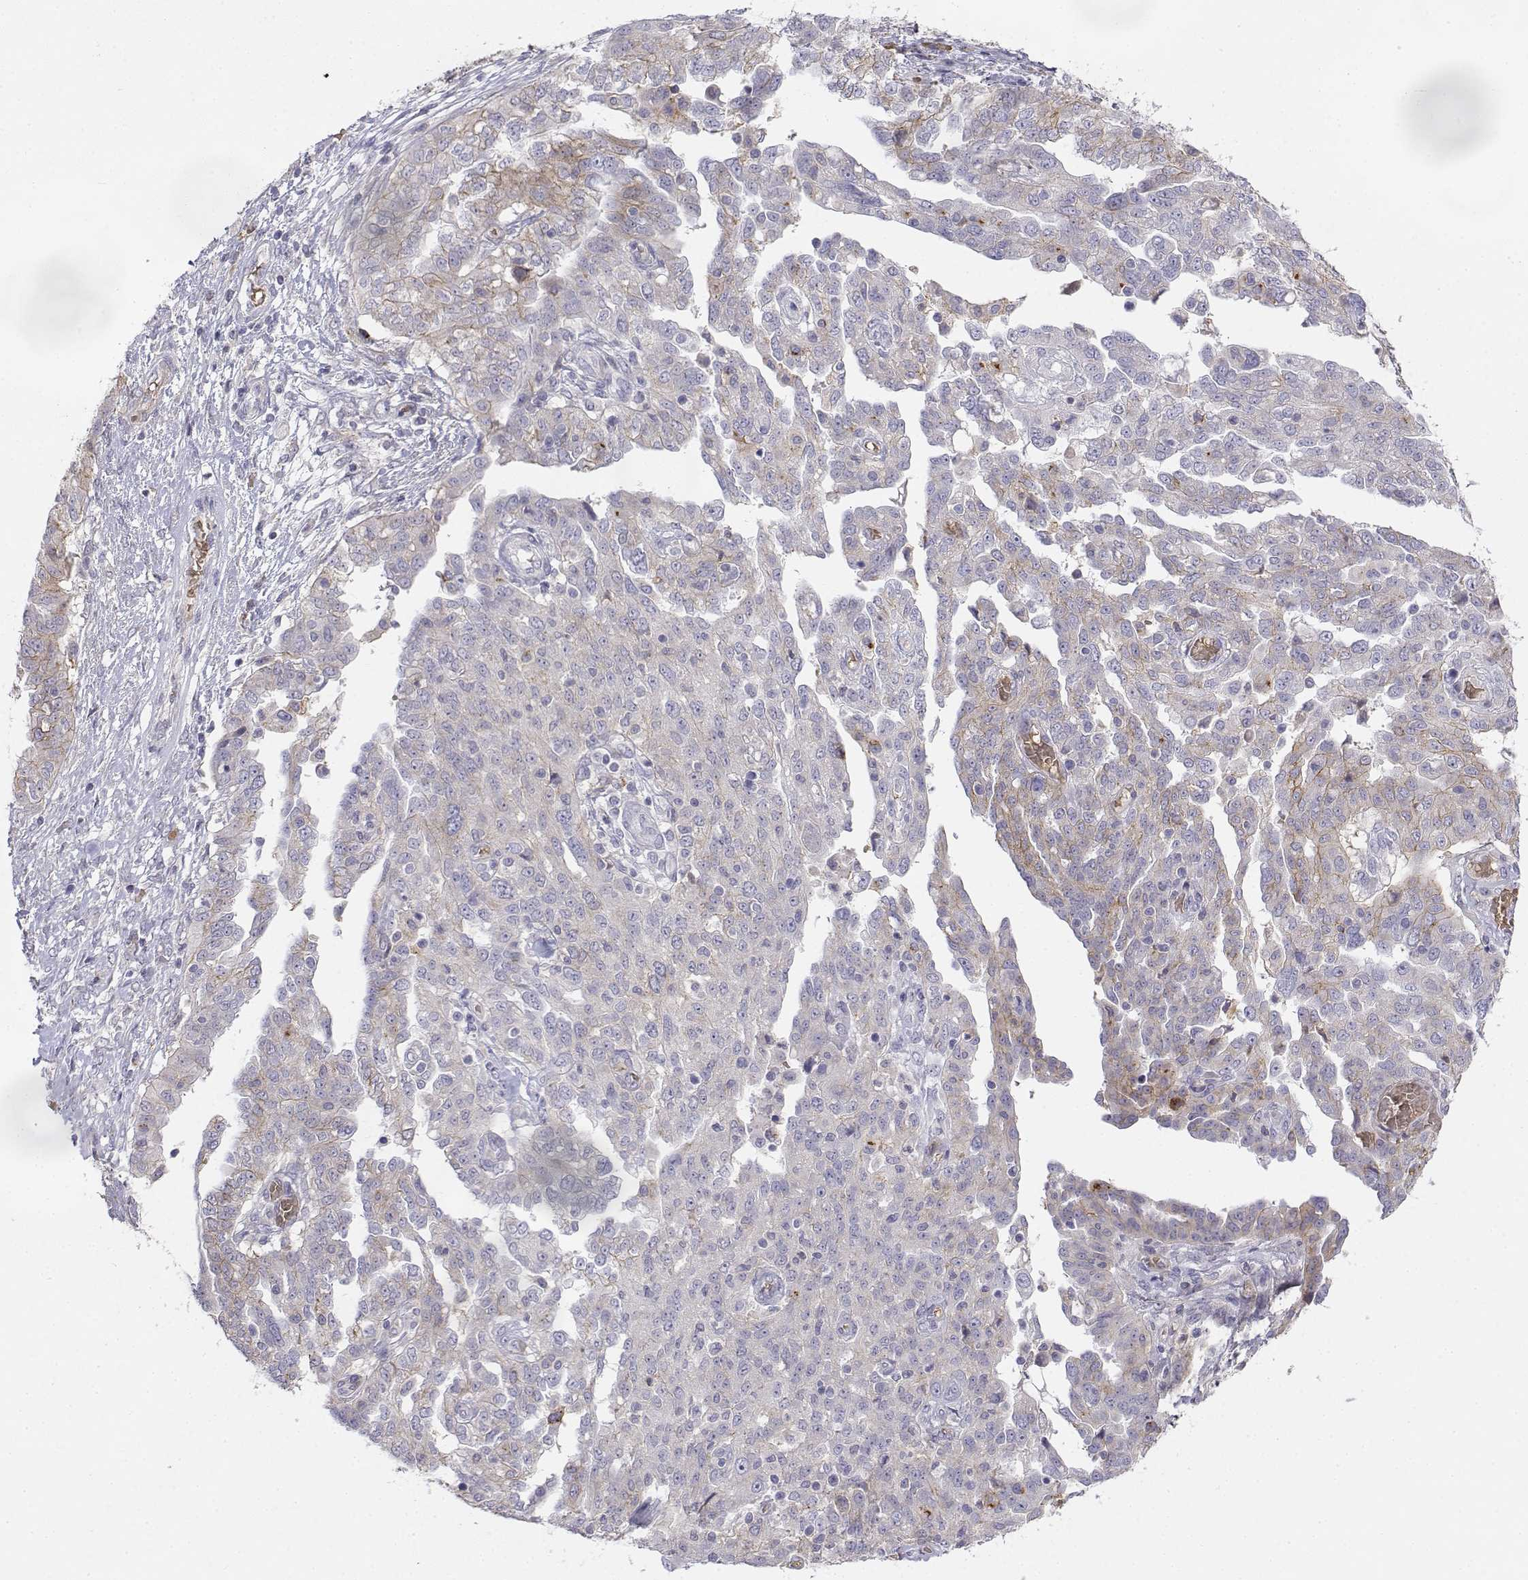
{"staining": {"intensity": "negative", "quantity": "none", "location": "none"}, "tissue": "ovarian cancer", "cell_type": "Tumor cells", "image_type": "cancer", "snomed": [{"axis": "morphology", "description": "Cystadenocarcinoma, serous, NOS"}, {"axis": "topography", "description": "Ovary"}], "caption": "IHC of human ovarian serous cystadenocarcinoma displays no positivity in tumor cells.", "gene": "CADM1", "patient": {"sex": "female", "age": 67}}